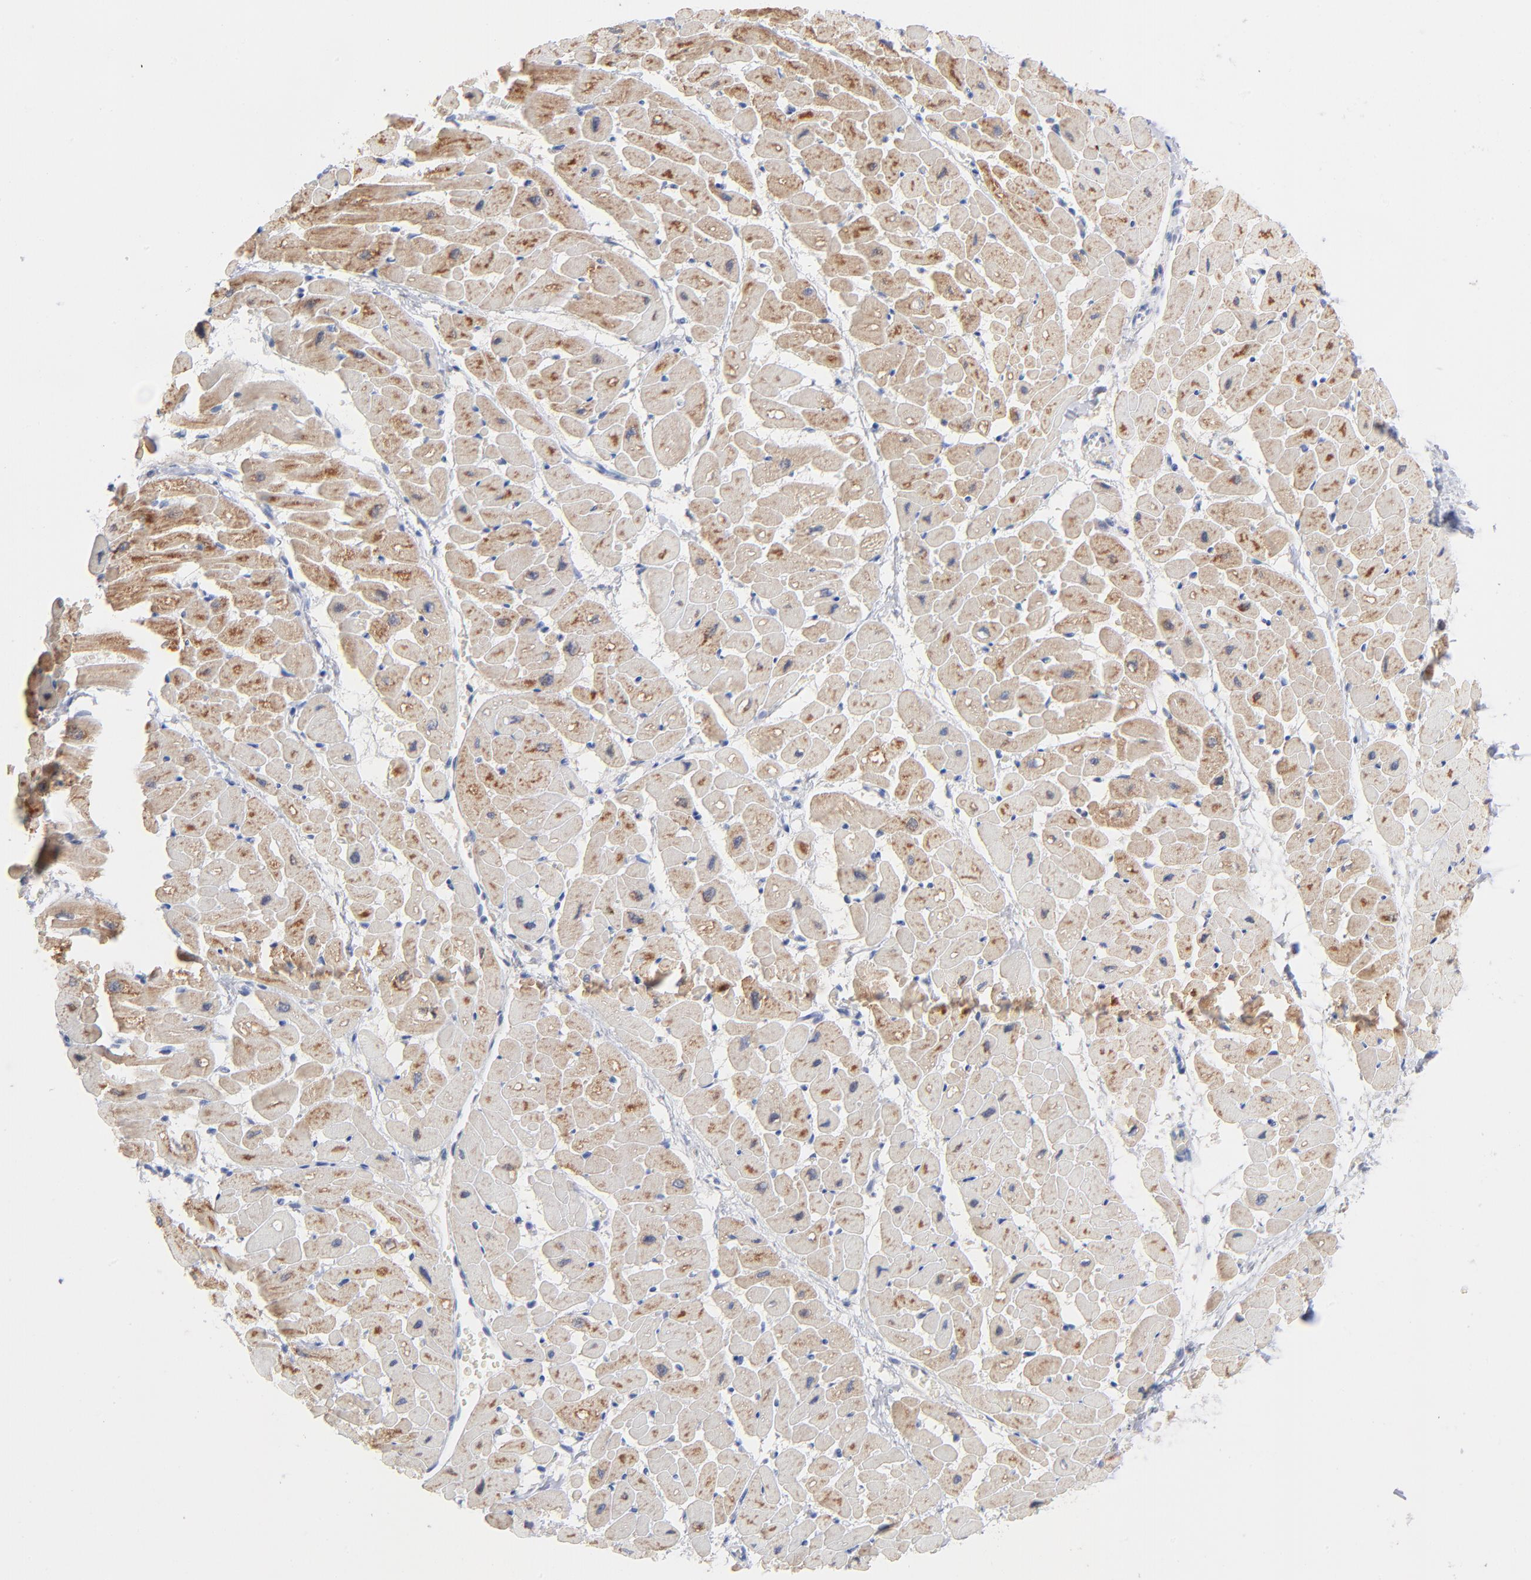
{"staining": {"intensity": "moderate", "quantity": ">75%", "location": "cytoplasmic/membranous"}, "tissue": "heart muscle", "cell_type": "Cardiomyocytes", "image_type": "normal", "snomed": [{"axis": "morphology", "description": "Normal tissue, NOS"}, {"axis": "topography", "description": "Heart"}], "caption": "Cardiomyocytes display moderate cytoplasmic/membranous positivity in about >75% of cells in benign heart muscle. (brown staining indicates protein expression, while blue staining denotes nuclei).", "gene": "CHCHD10", "patient": {"sex": "male", "age": 45}}